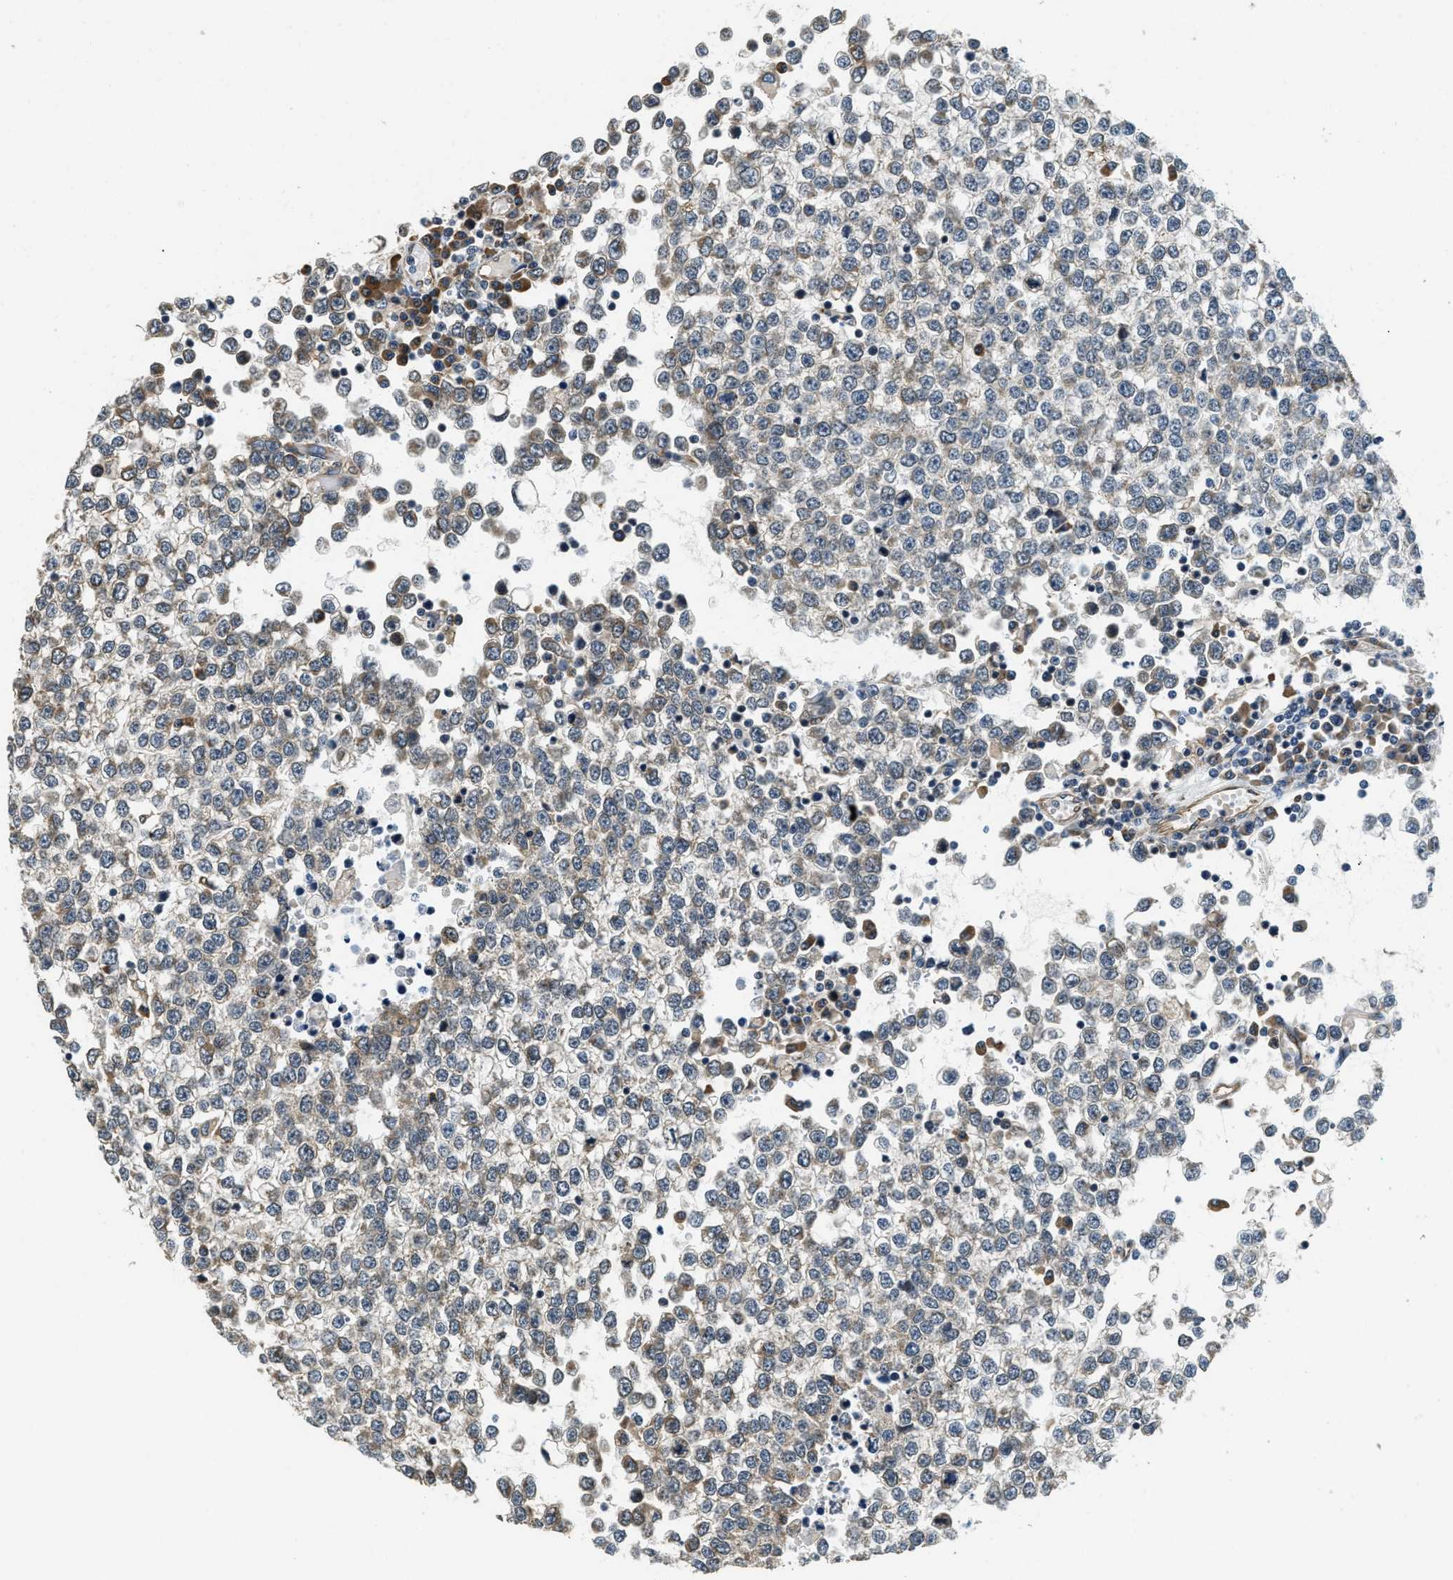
{"staining": {"intensity": "moderate", "quantity": "25%-75%", "location": "cytoplasmic/membranous"}, "tissue": "testis cancer", "cell_type": "Tumor cells", "image_type": "cancer", "snomed": [{"axis": "morphology", "description": "Seminoma, NOS"}, {"axis": "topography", "description": "Testis"}], "caption": "This histopathology image displays testis seminoma stained with IHC to label a protein in brown. The cytoplasmic/membranous of tumor cells show moderate positivity for the protein. Nuclei are counter-stained blue.", "gene": "ALOX12", "patient": {"sex": "male", "age": 65}}